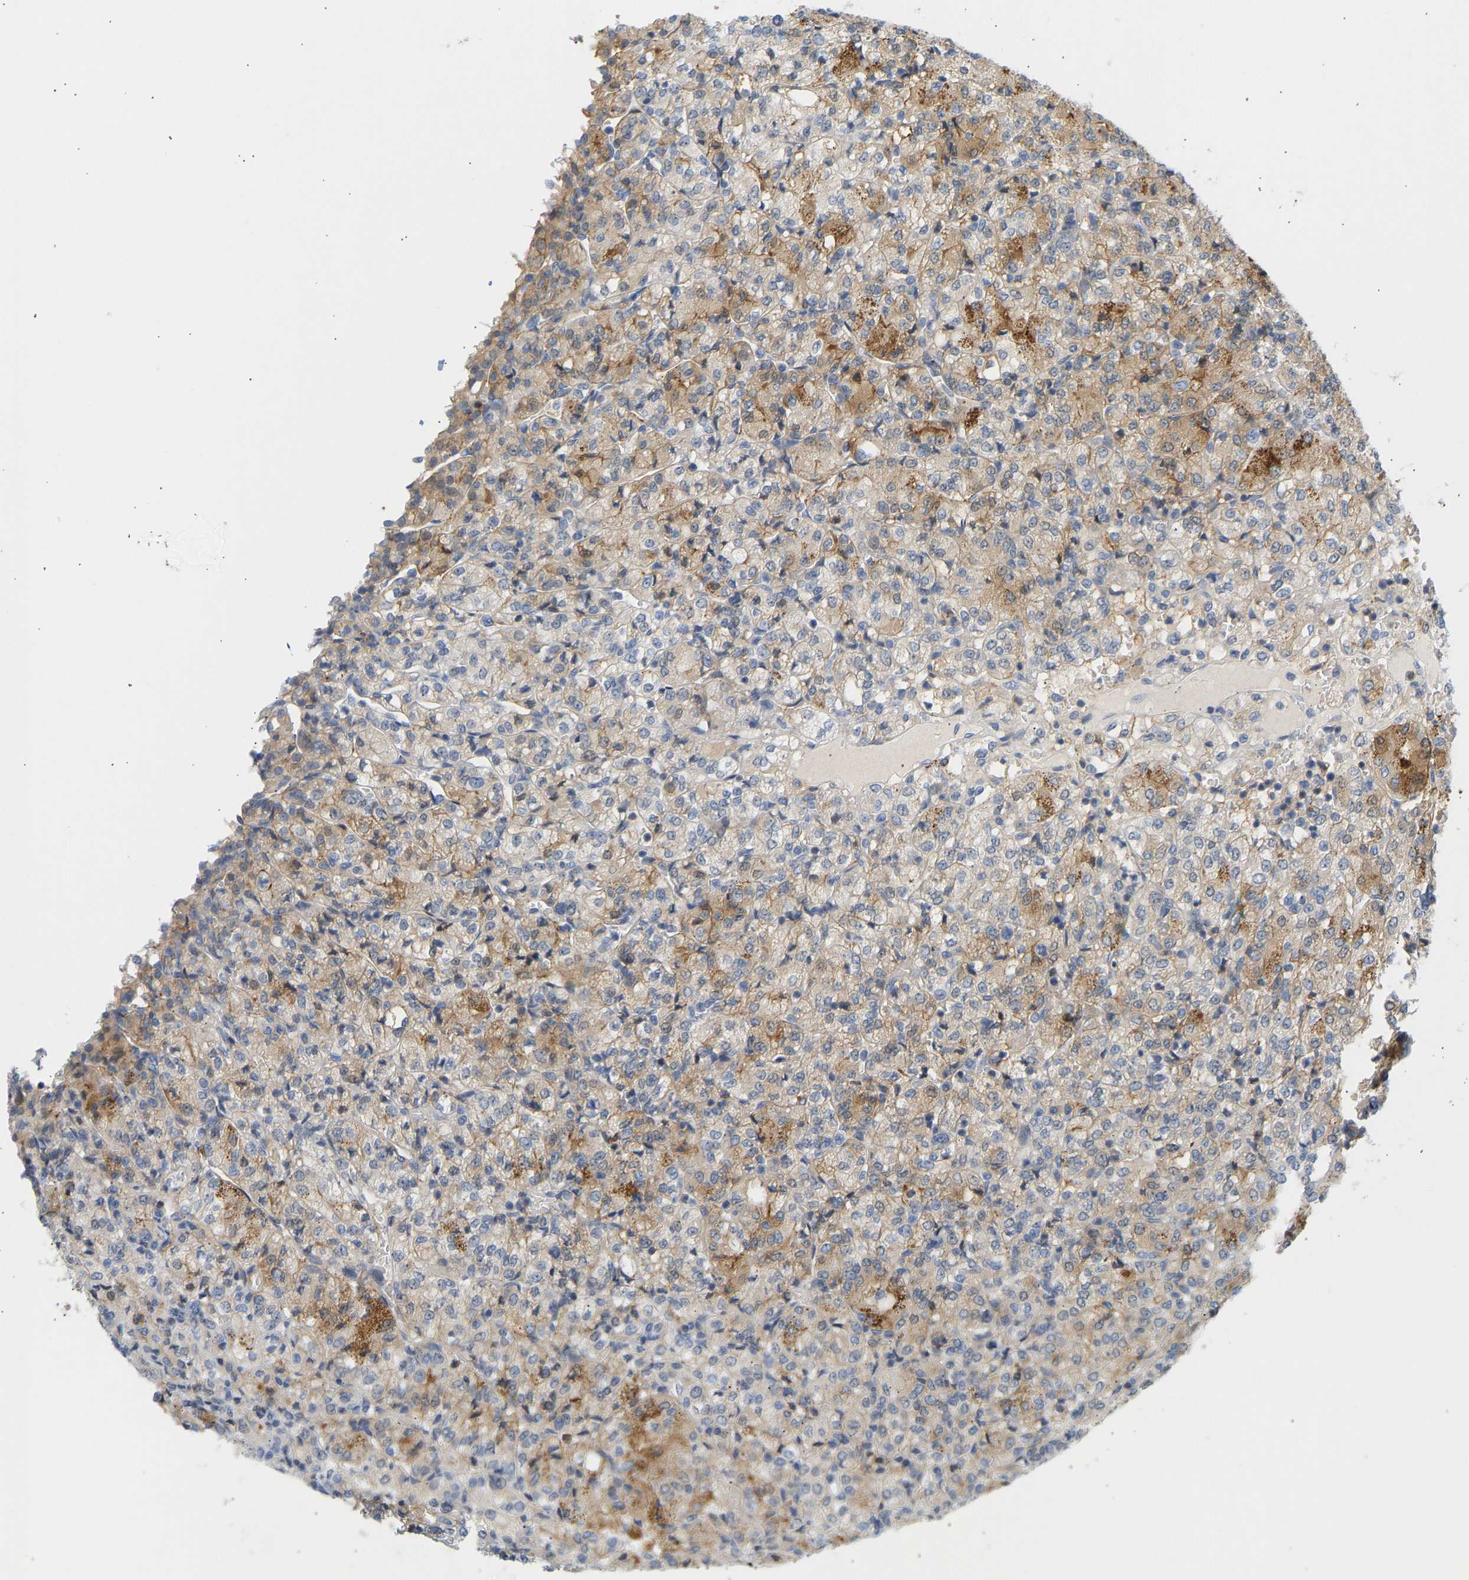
{"staining": {"intensity": "moderate", "quantity": "<25%", "location": "cytoplasmic/membranous"}, "tissue": "renal cancer", "cell_type": "Tumor cells", "image_type": "cancer", "snomed": [{"axis": "morphology", "description": "Adenocarcinoma, NOS"}, {"axis": "topography", "description": "Kidney"}], "caption": "Moderate cytoplasmic/membranous expression is identified in about <25% of tumor cells in renal cancer (adenocarcinoma).", "gene": "BVES", "patient": {"sex": "male", "age": 77}}